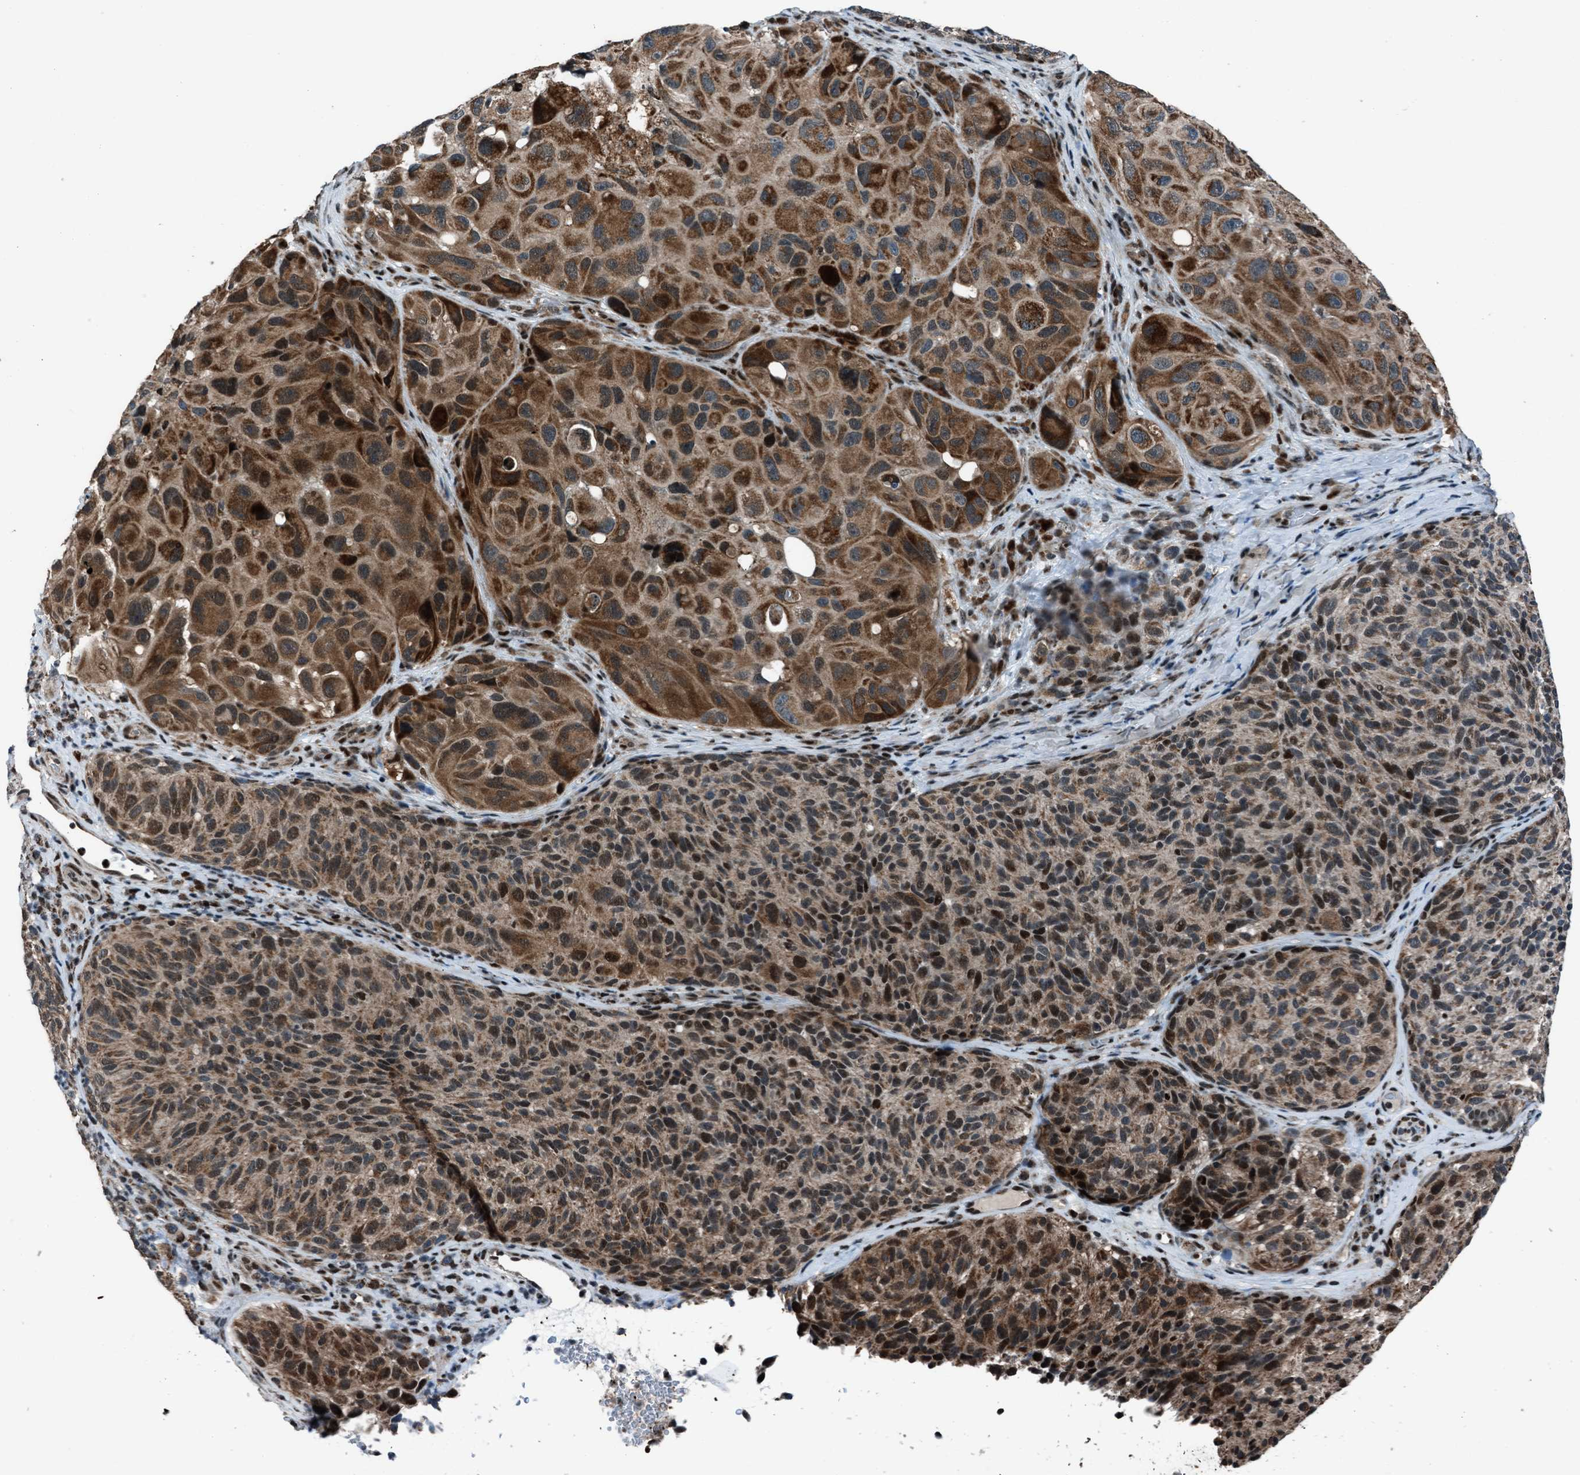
{"staining": {"intensity": "moderate", "quantity": ">75%", "location": "cytoplasmic/membranous"}, "tissue": "melanoma", "cell_type": "Tumor cells", "image_type": "cancer", "snomed": [{"axis": "morphology", "description": "Malignant melanoma, NOS"}, {"axis": "topography", "description": "Skin"}], "caption": "Brown immunohistochemical staining in human malignant melanoma demonstrates moderate cytoplasmic/membranous staining in approximately >75% of tumor cells.", "gene": "MORC3", "patient": {"sex": "female", "age": 73}}